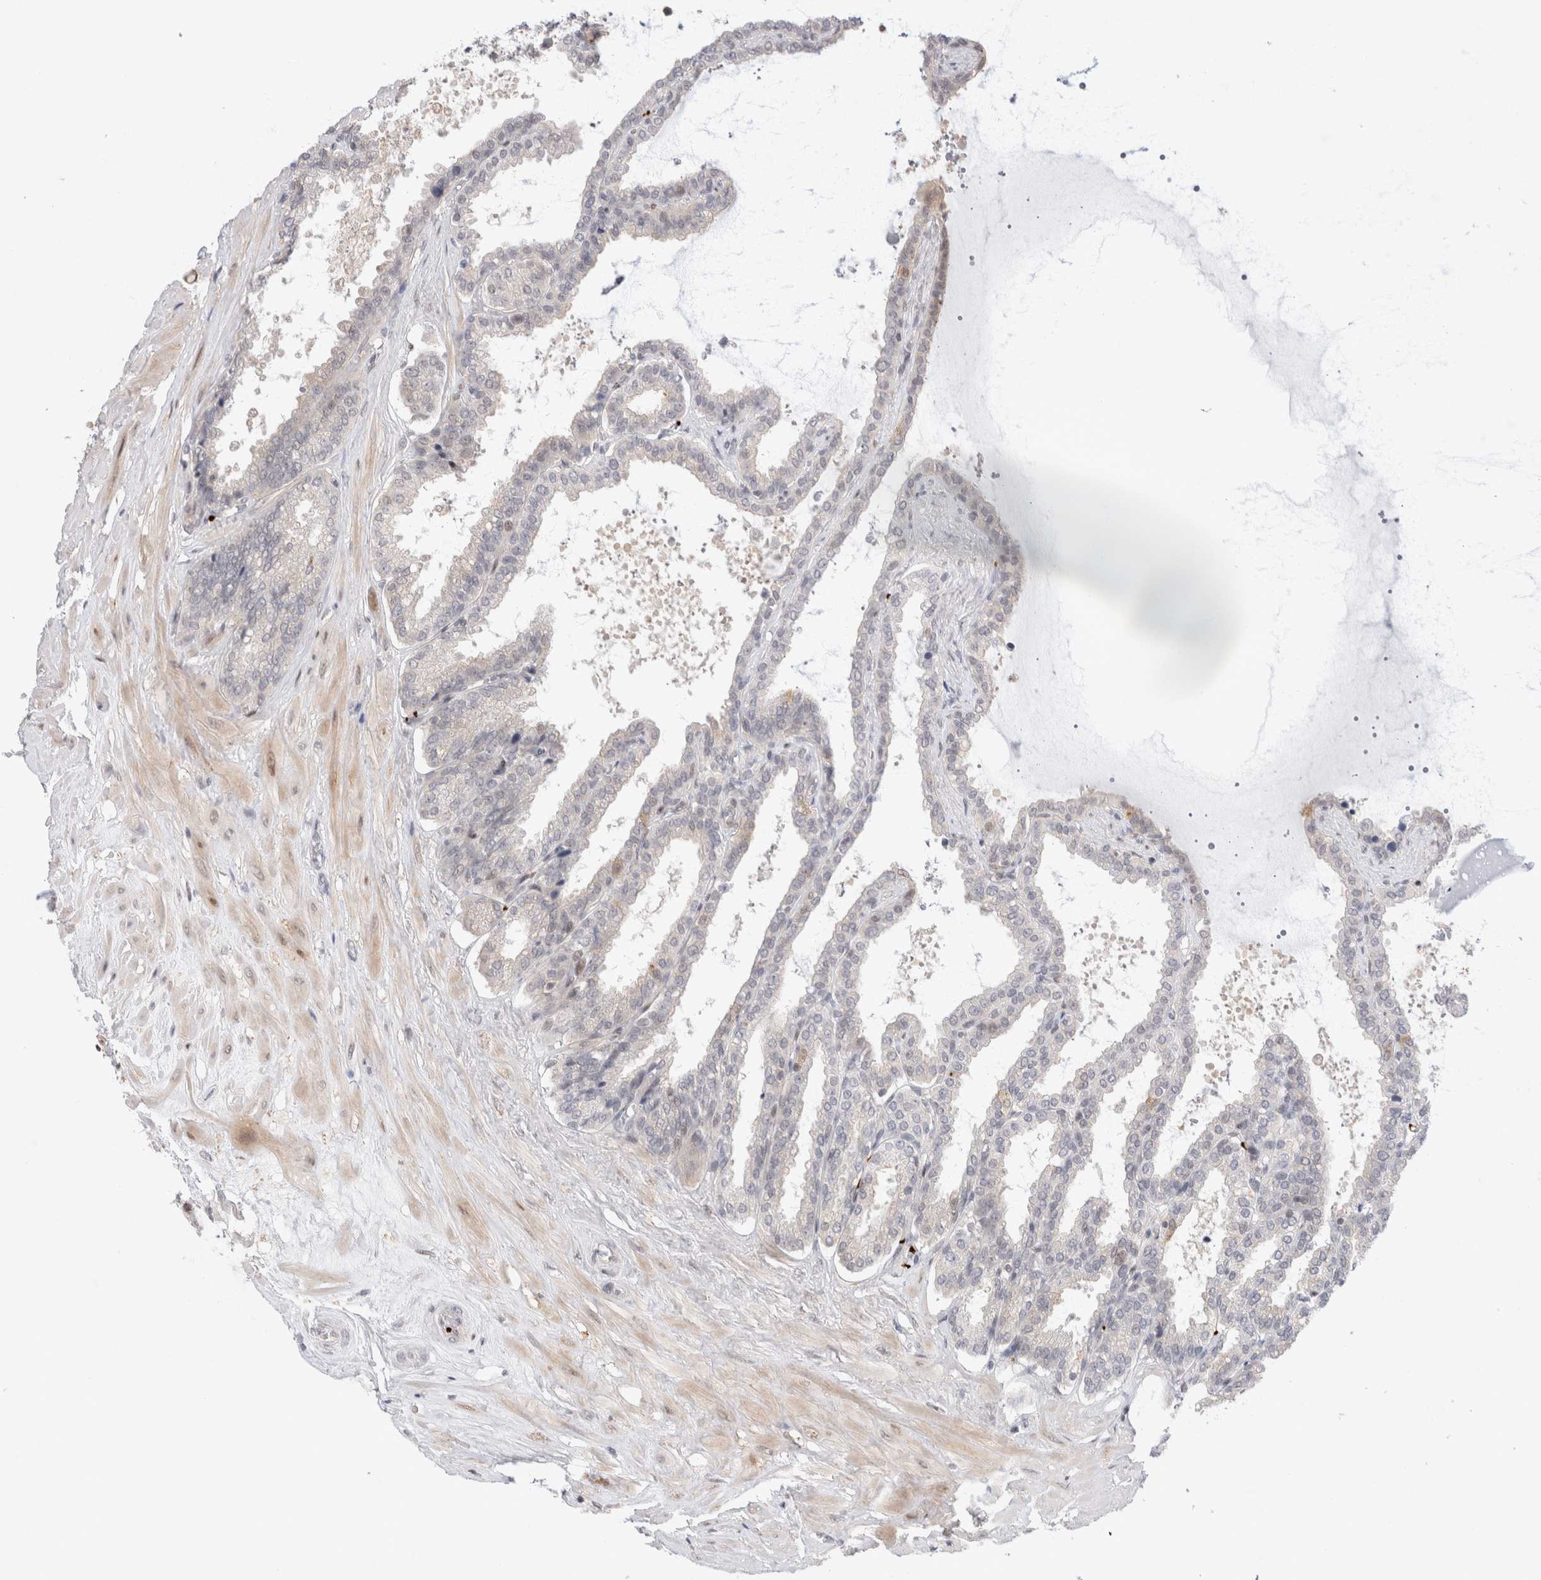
{"staining": {"intensity": "moderate", "quantity": "<25%", "location": "cytoplasmic/membranous"}, "tissue": "seminal vesicle", "cell_type": "Glandular cells", "image_type": "normal", "snomed": [{"axis": "morphology", "description": "Normal tissue, NOS"}, {"axis": "topography", "description": "Seminal veicle"}], "caption": "Glandular cells show moderate cytoplasmic/membranous staining in approximately <25% of cells in normal seminal vesicle. (Brightfield microscopy of DAB IHC at high magnification).", "gene": "VPS28", "patient": {"sex": "male", "age": 46}}